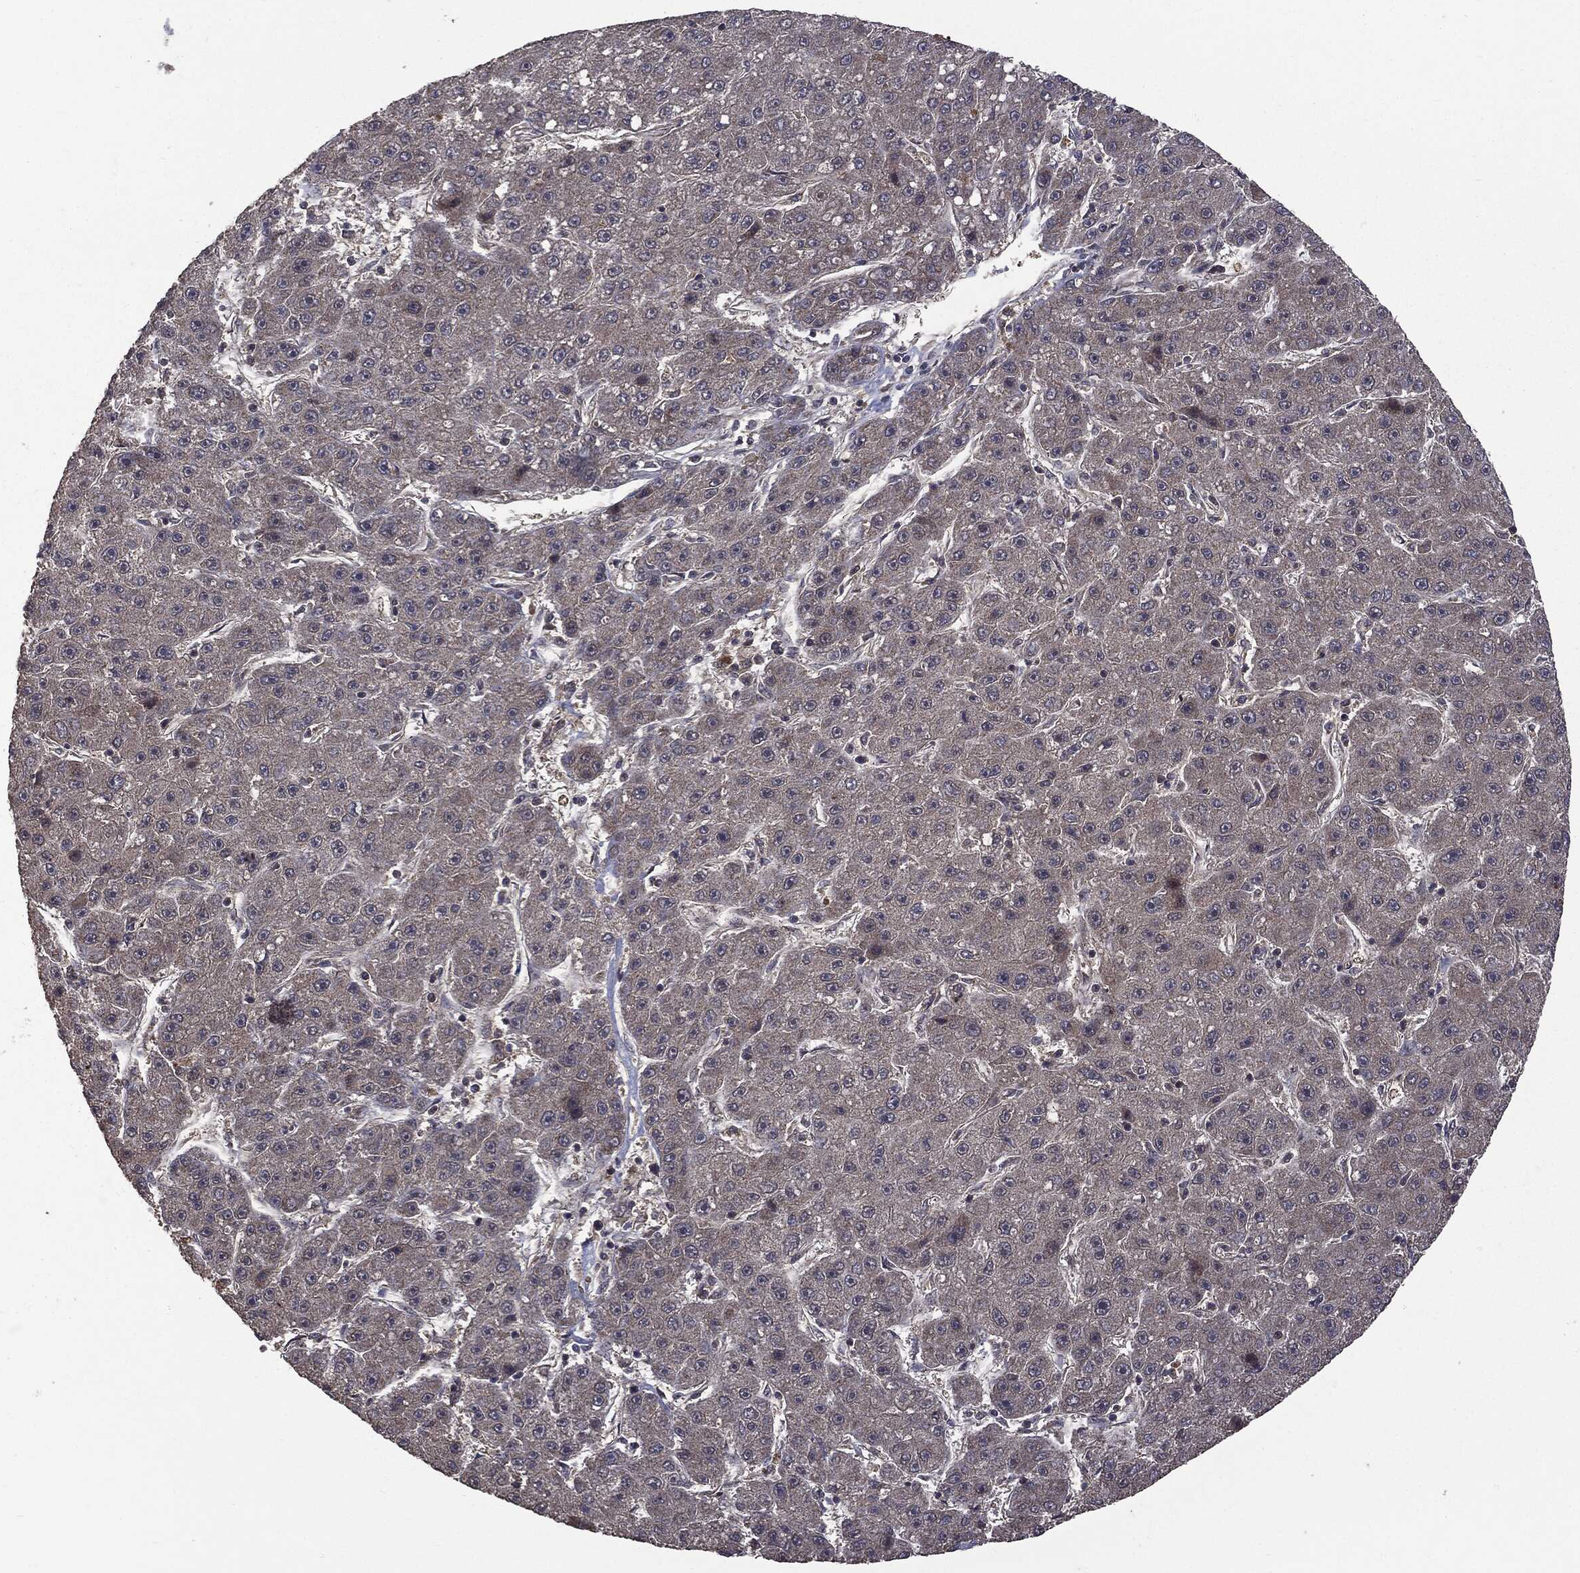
{"staining": {"intensity": "weak", "quantity": "<25%", "location": "cytoplasmic/membranous"}, "tissue": "liver cancer", "cell_type": "Tumor cells", "image_type": "cancer", "snomed": [{"axis": "morphology", "description": "Carcinoma, Hepatocellular, NOS"}, {"axis": "topography", "description": "Liver"}], "caption": "This micrograph is of hepatocellular carcinoma (liver) stained with immunohistochemistry to label a protein in brown with the nuclei are counter-stained blue. There is no staining in tumor cells. (DAB (3,3'-diaminobenzidine) immunohistochemistry with hematoxylin counter stain).", "gene": "MTOR", "patient": {"sex": "male", "age": 67}}